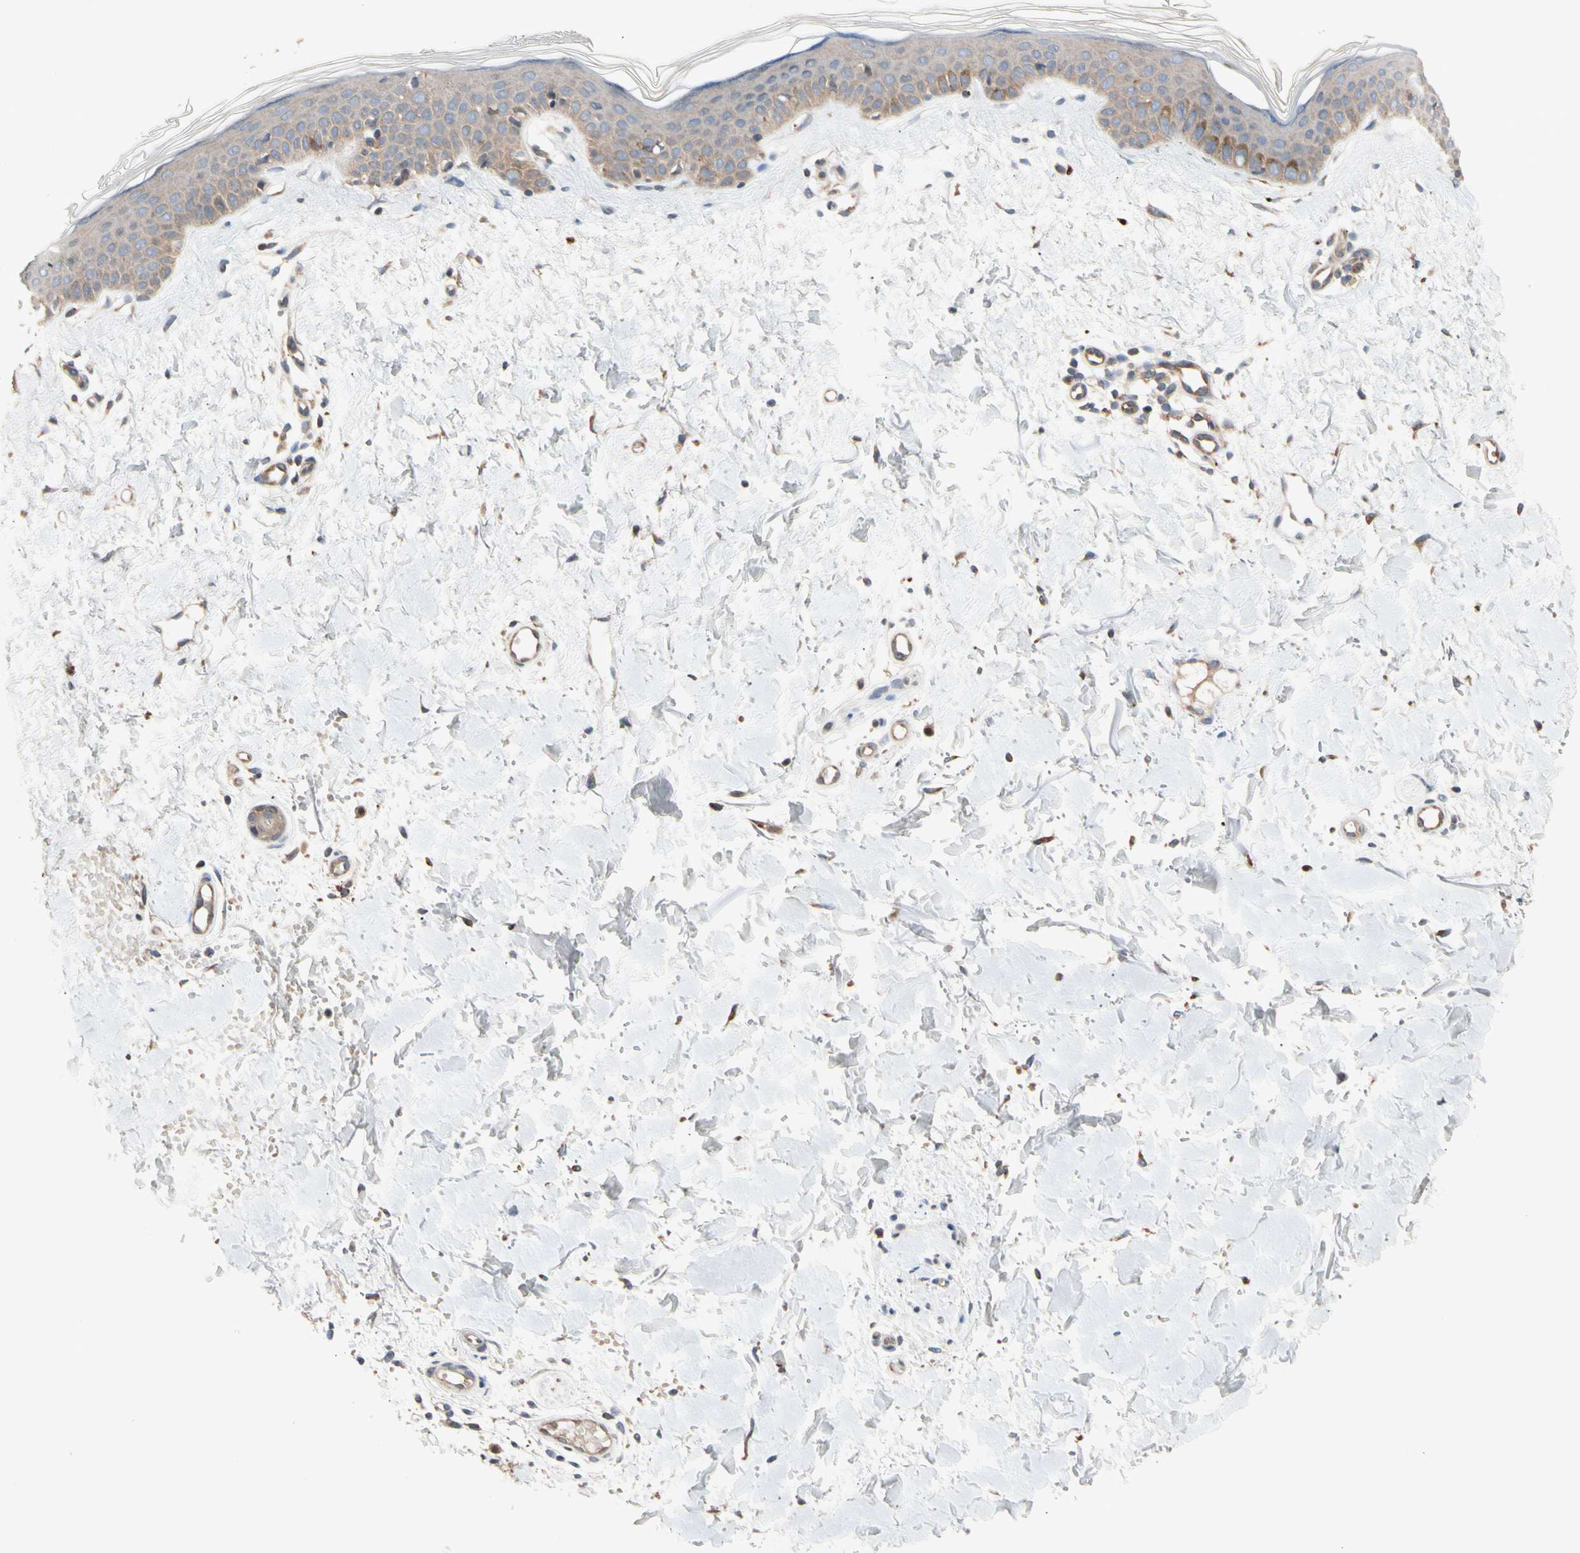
{"staining": {"intensity": "moderate", "quantity": "<25%", "location": "cytoplasmic/membranous"}, "tissue": "skin", "cell_type": "Fibroblasts", "image_type": "normal", "snomed": [{"axis": "morphology", "description": "Normal tissue, NOS"}, {"axis": "topography", "description": "Skin"}], "caption": "The micrograph shows staining of normal skin, revealing moderate cytoplasmic/membranous protein expression (brown color) within fibroblasts.", "gene": "PRDX4", "patient": {"sex": "female", "age": 56}}